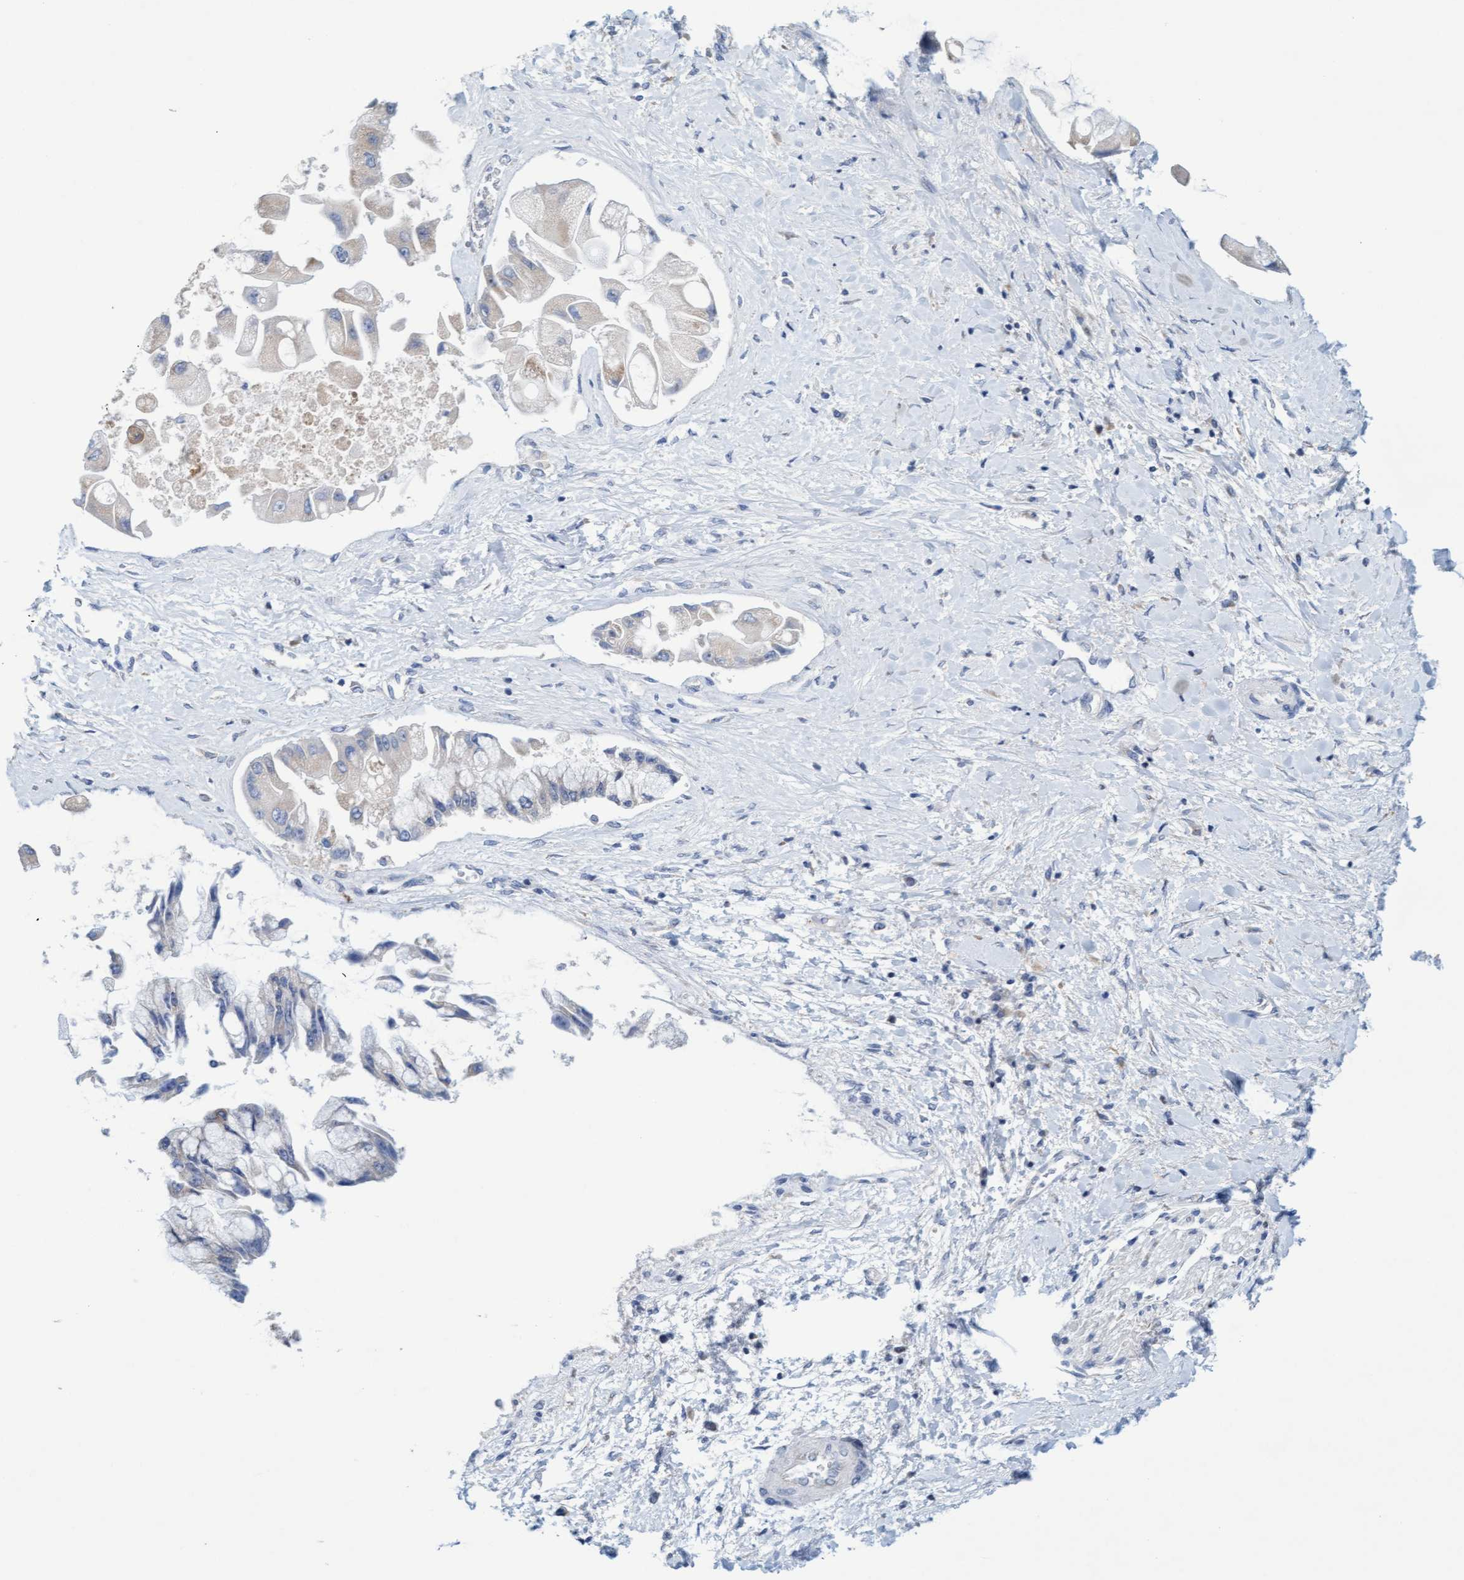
{"staining": {"intensity": "negative", "quantity": "none", "location": "none"}, "tissue": "liver cancer", "cell_type": "Tumor cells", "image_type": "cancer", "snomed": [{"axis": "morphology", "description": "Cholangiocarcinoma"}, {"axis": "topography", "description": "Liver"}], "caption": "Cholangiocarcinoma (liver) was stained to show a protein in brown. There is no significant expression in tumor cells. (Stains: DAB IHC with hematoxylin counter stain, Microscopy: brightfield microscopy at high magnification).", "gene": "SLC28A3", "patient": {"sex": "male", "age": 50}}